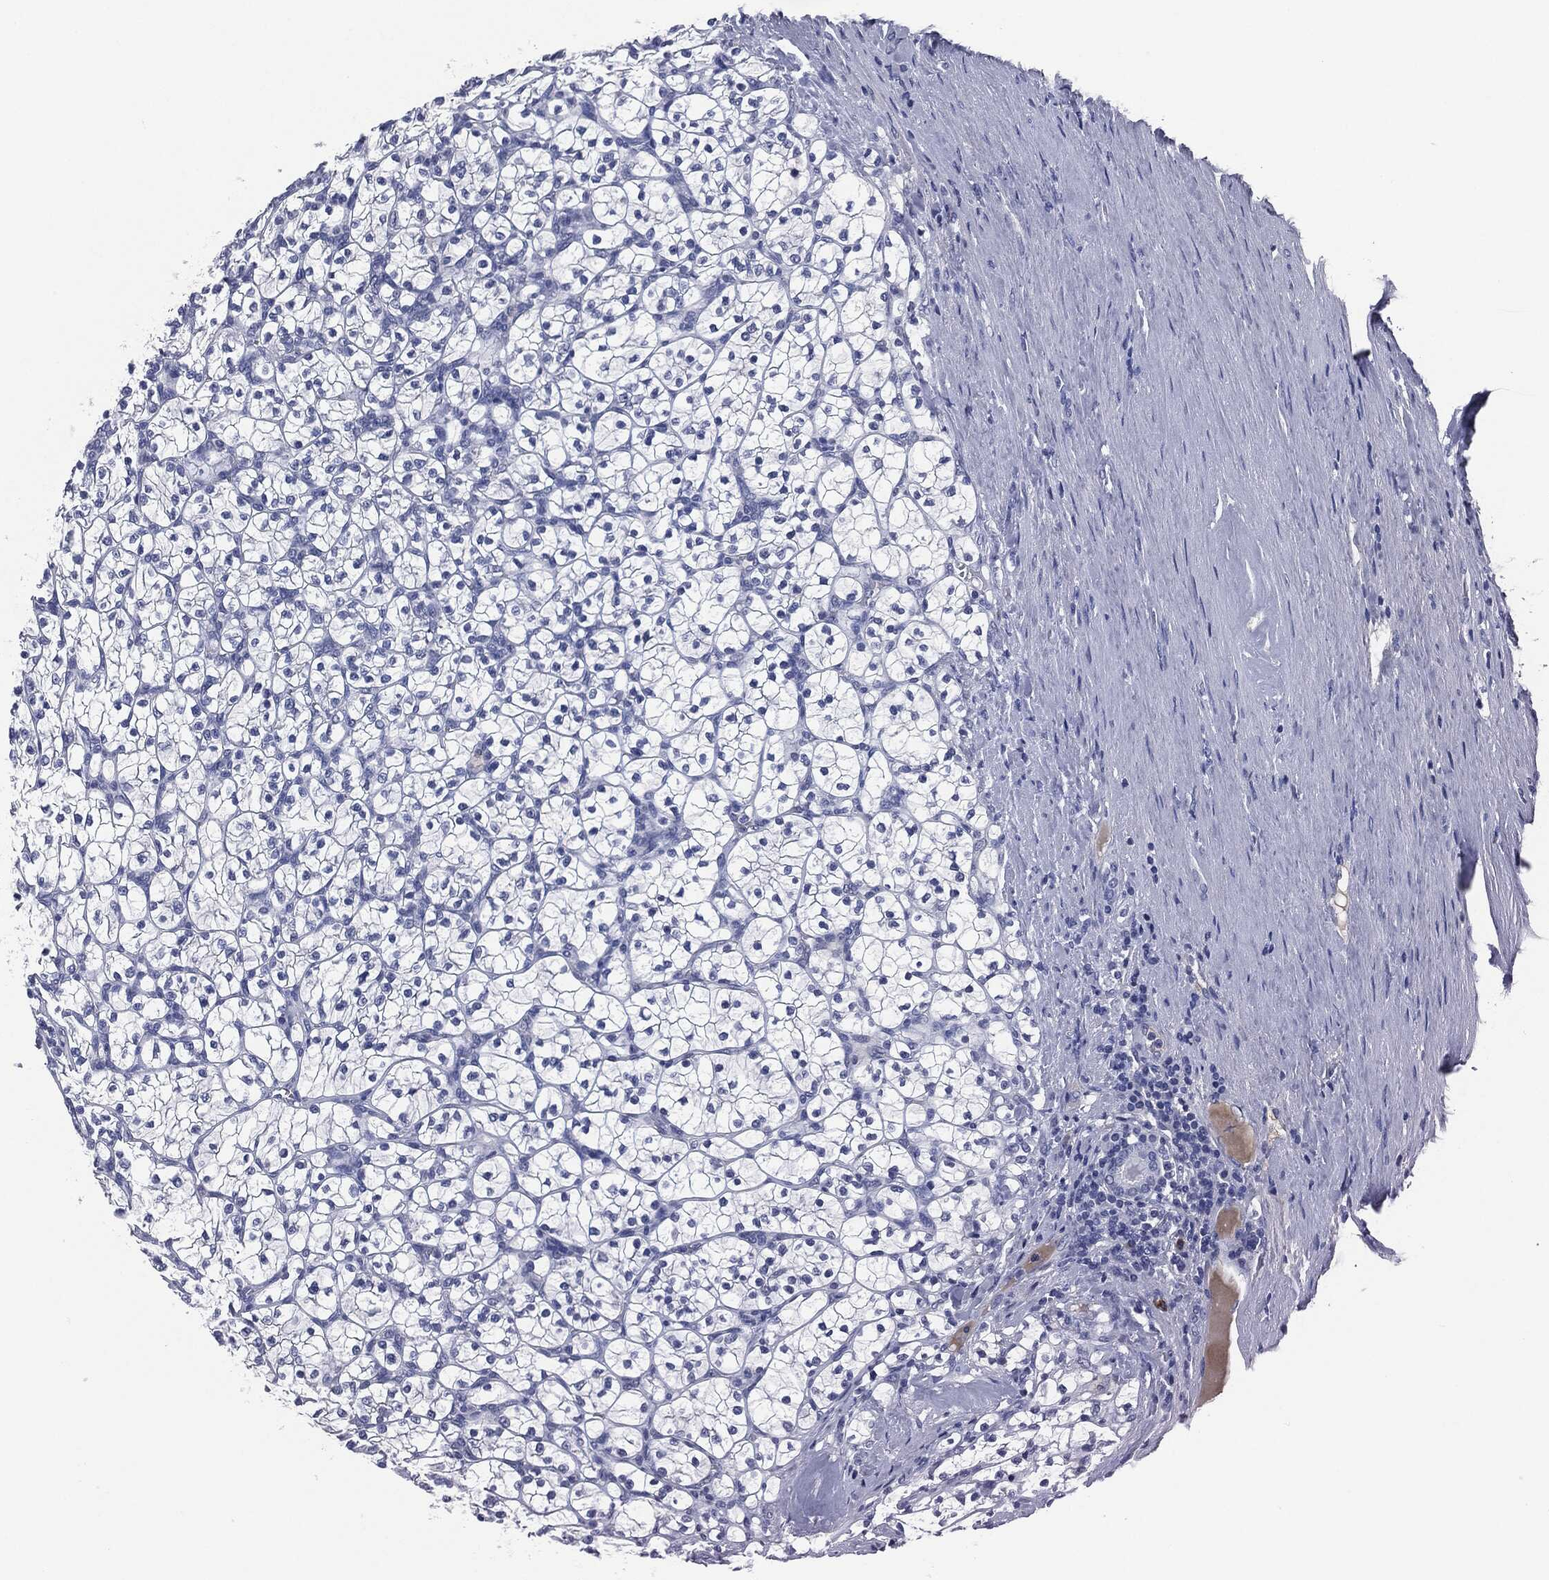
{"staining": {"intensity": "negative", "quantity": "none", "location": "none"}, "tissue": "renal cancer", "cell_type": "Tumor cells", "image_type": "cancer", "snomed": [{"axis": "morphology", "description": "Adenocarcinoma, NOS"}, {"axis": "topography", "description": "Kidney"}], "caption": "Tumor cells show no significant positivity in renal cancer.", "gene": "SIGLEC7", "patient": {"sex": "female", "age": 89}}